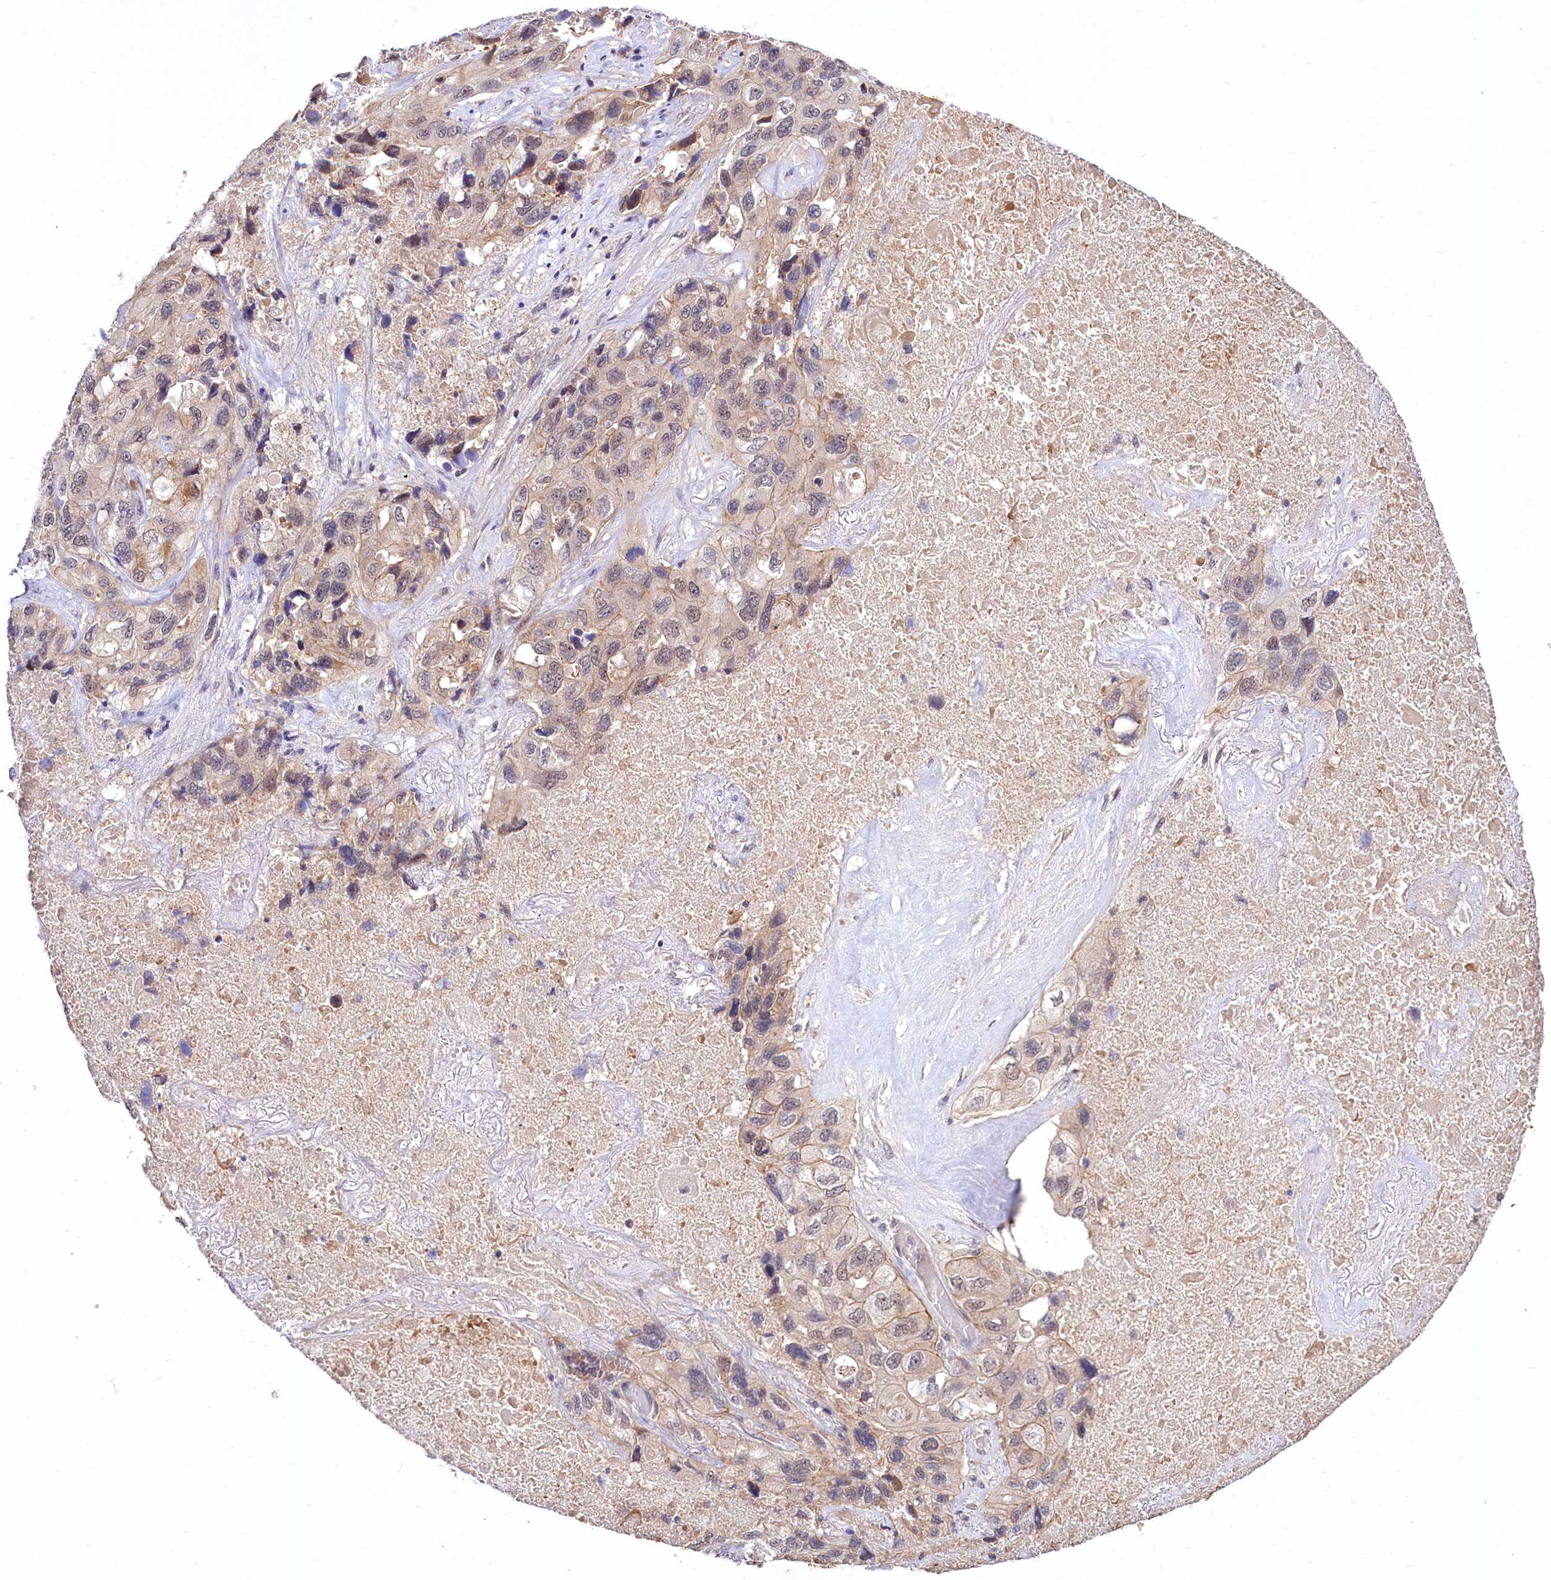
{"staining": {"intensity": "weak", "quantity": "<25%", "location": "nuclear"}, "tissue": "lung cancer", "cell_type": "Tumor cells", "image_type": "cancer", "snomed": [{"axis": "morphology", "description": "Squamous cell carcinoma, NOS"}, {"axis": "topography", "description": "Lung"}], "caption": "IHC of human lung cancer (squamous cell carcinoma) exhibits no expression in tumor cells. (DAB immunohistochemistry (IHC) with hematoxylin counter stain).", "gene": "UBE3A", "patient": {"sex": "female", "age": 73}}